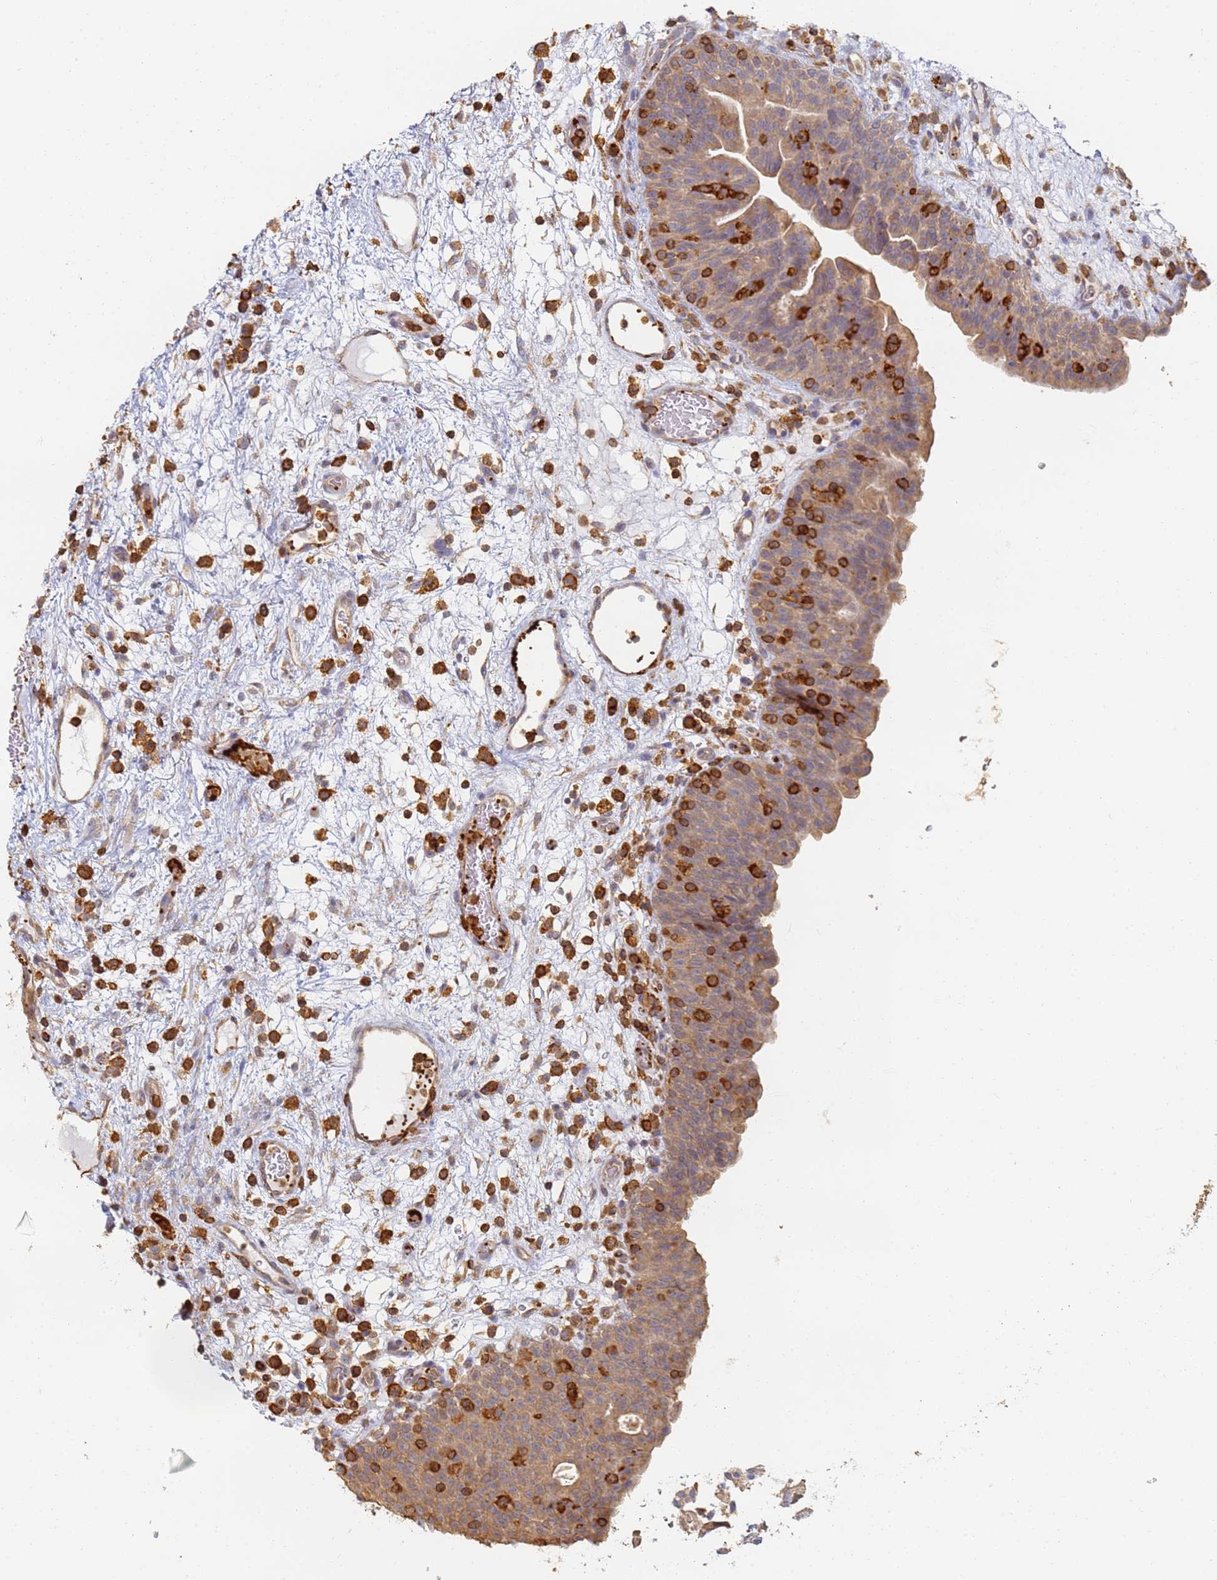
{"staining": {"intensity": "weak", "quantity": "25%-75%", "location": "cytoplasmic/membranous"}, "tissue": "urinary bladder", "cell_type": "Urothelial cells", "image_type": "normal", "snomed": [{"axis": "morphology", "description": "Normal tissue, NOS"}, {"axis": "topography", "description": "Urinary bladder"}], "caption": "Protein analysis of normal urinary bladder shows weak cytoplasmic/membranous positivity in about 25%-75% of urothelial cells. (DAB (3,3'-diaminobenzidine) IHC with brightfield microscopy, high magnification).", "gene": "BIN2", "patient": {"sex": "male", "age": 71}}